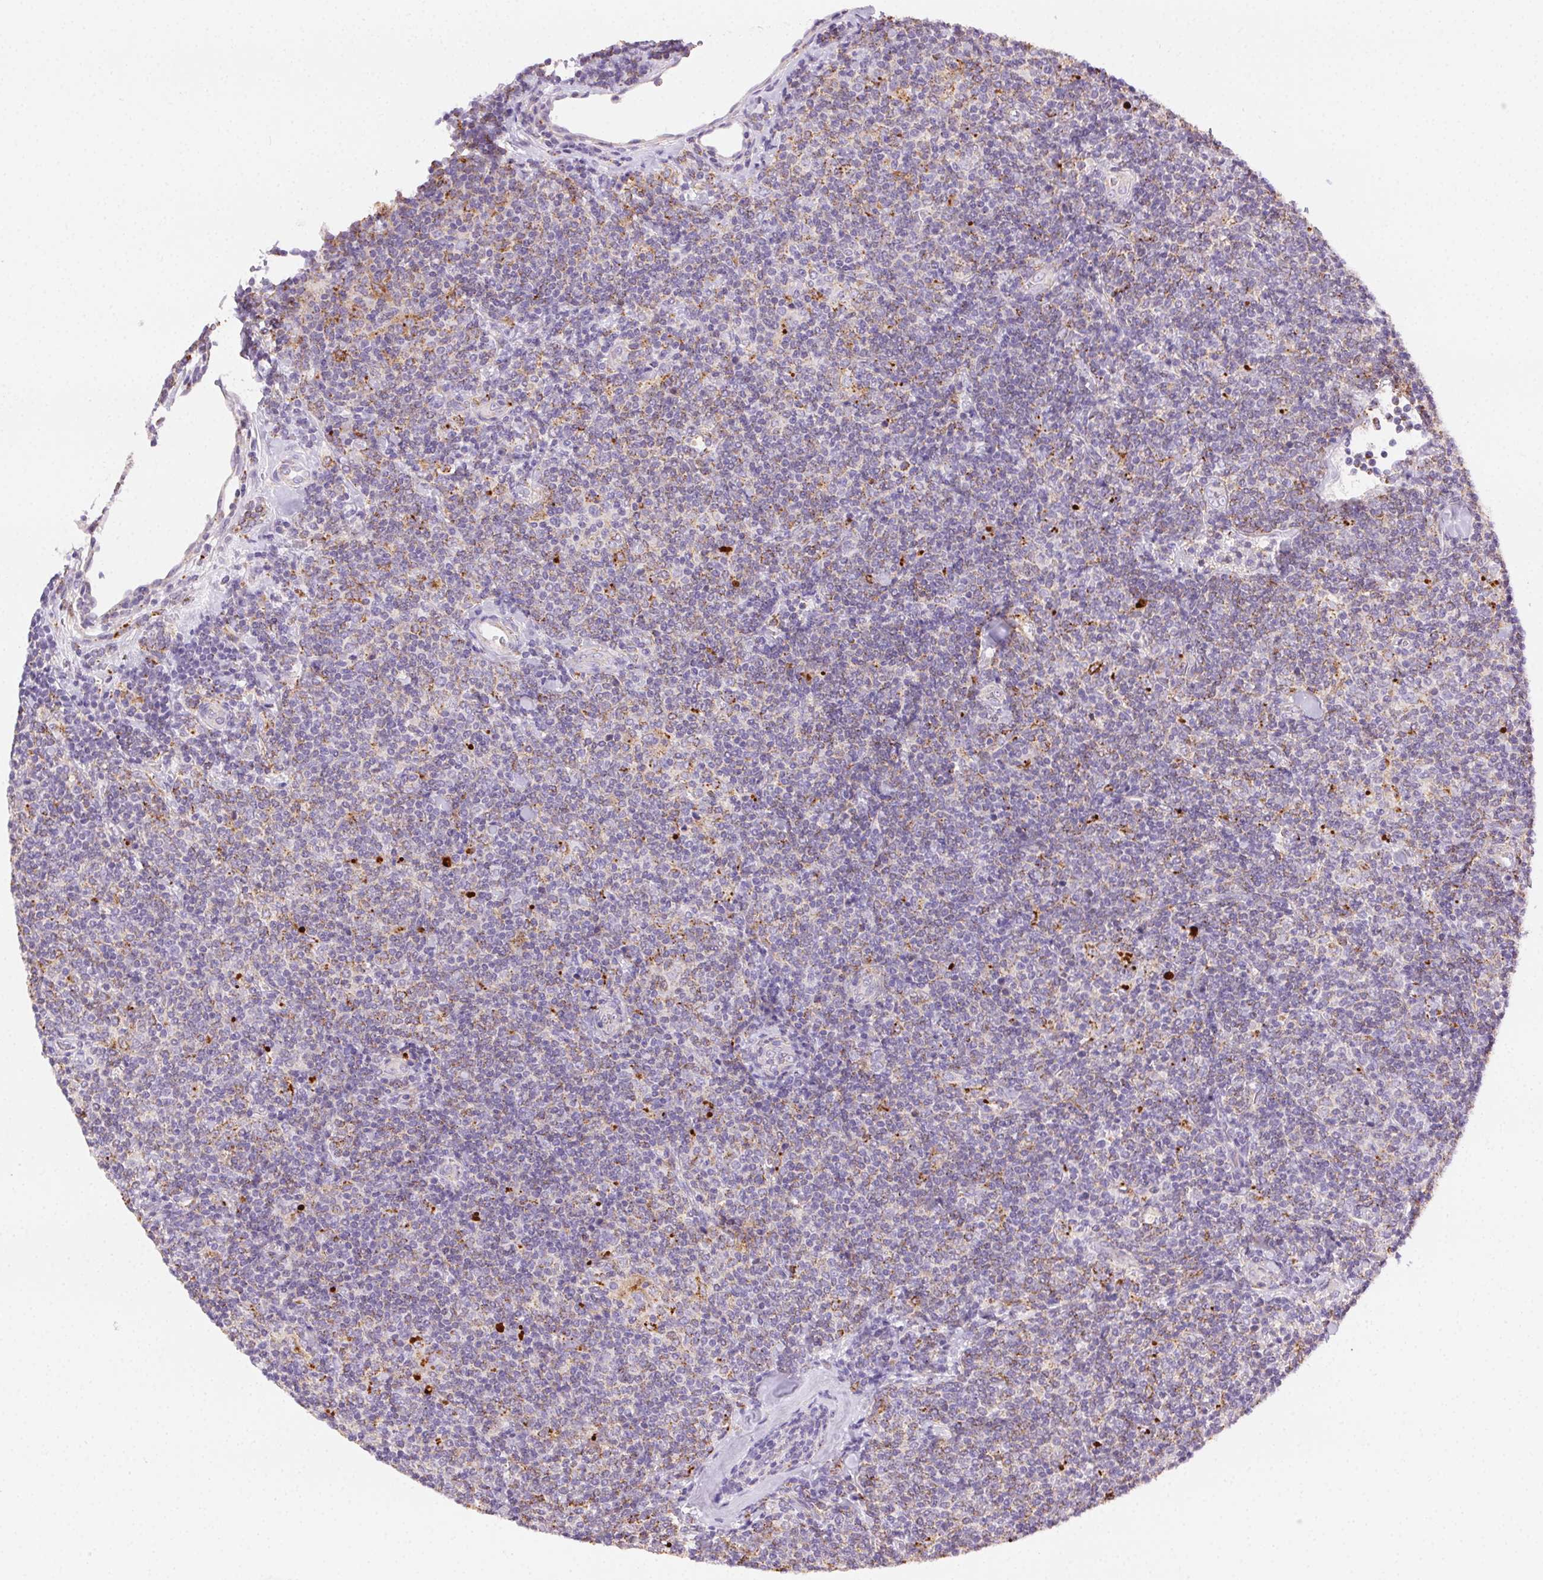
{"staining": {"intensity": "weak", "quantity": "<25%", "location": "cytoplasmic/membranous"}, "tissue": "lymphoma", "cell_type": "Tumor cells", "image_type": "cancer", "snomed": [{"axis": "morphology", "description": "Malignant lymphoma, non-Hodgkin's type, Low grade"}, {"axis": "topography", "description": "Lymph node"}], "caption": "The IHC photomicrograph has no significant staining in tumor cells of malignant lymphoma, non-Hodgkin's type (low-grade) tissue. The staining was performed using DAB (3,3'-diaminobenzidine) to visualize the protein expression in brown, while the nuclei were stained in blue with hematoxylin (Magnification: 20x).", "gene": "SCPEP1", "patient": {"sex": "female", "age": 56}}